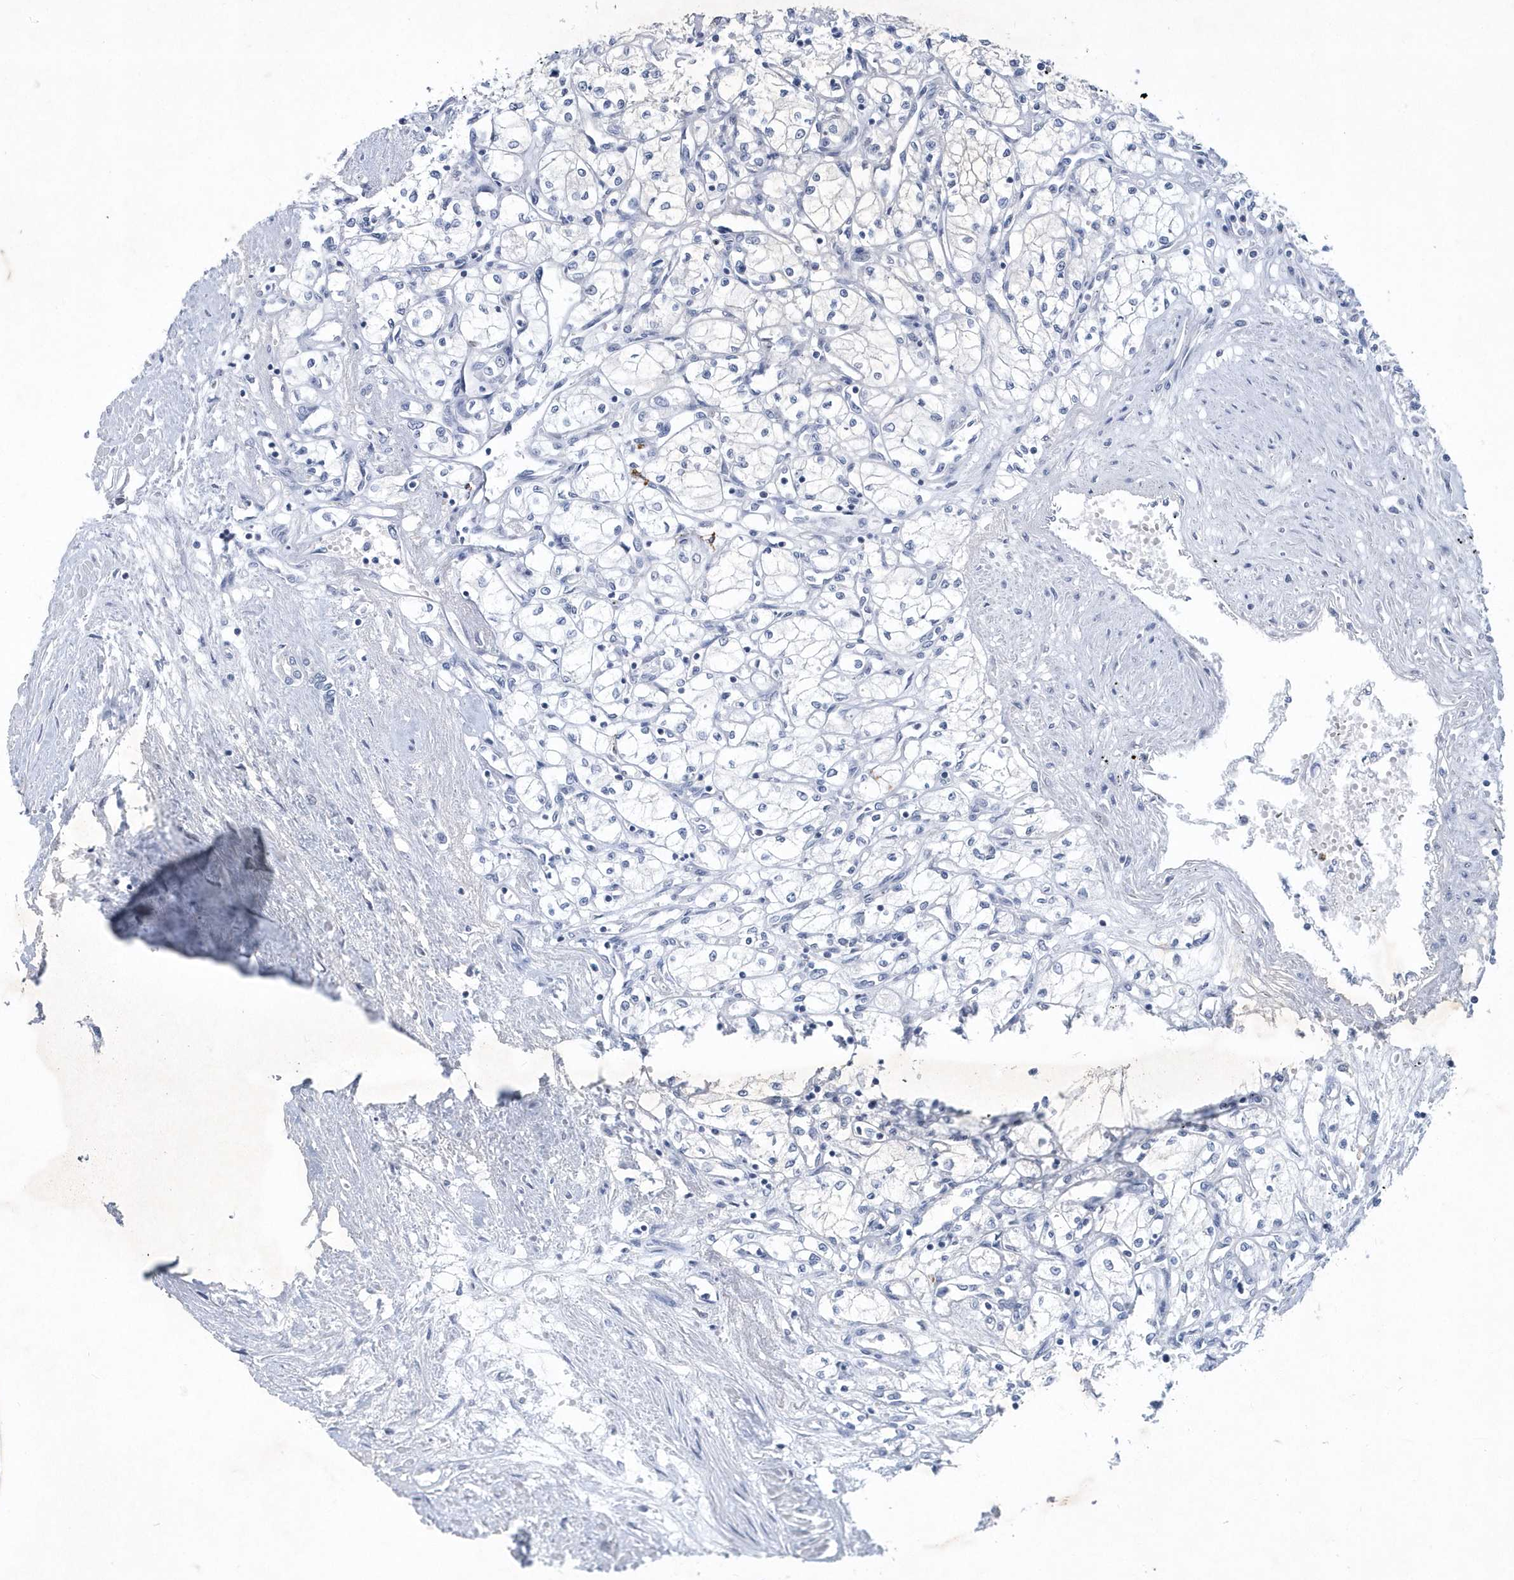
{"staining": {"intensity": "negative", "quantity": "none", "location": "none"}, "tissue": "renal cancer", "cell_type": "Tumor cells", "image_type": "cancer", "snomed": [{"axis": "morphology", "description": "Adenocarcinoma, NOS"}, {"axis": "topography", "description": "Kidney"}], "caption": "This is an IHC photomicrograph of renal cancer (adenocarcinoma). There is no staining in tumor cells.", "gene": "SRGAP3", "patient": {"sex": "male", "age": 59}}